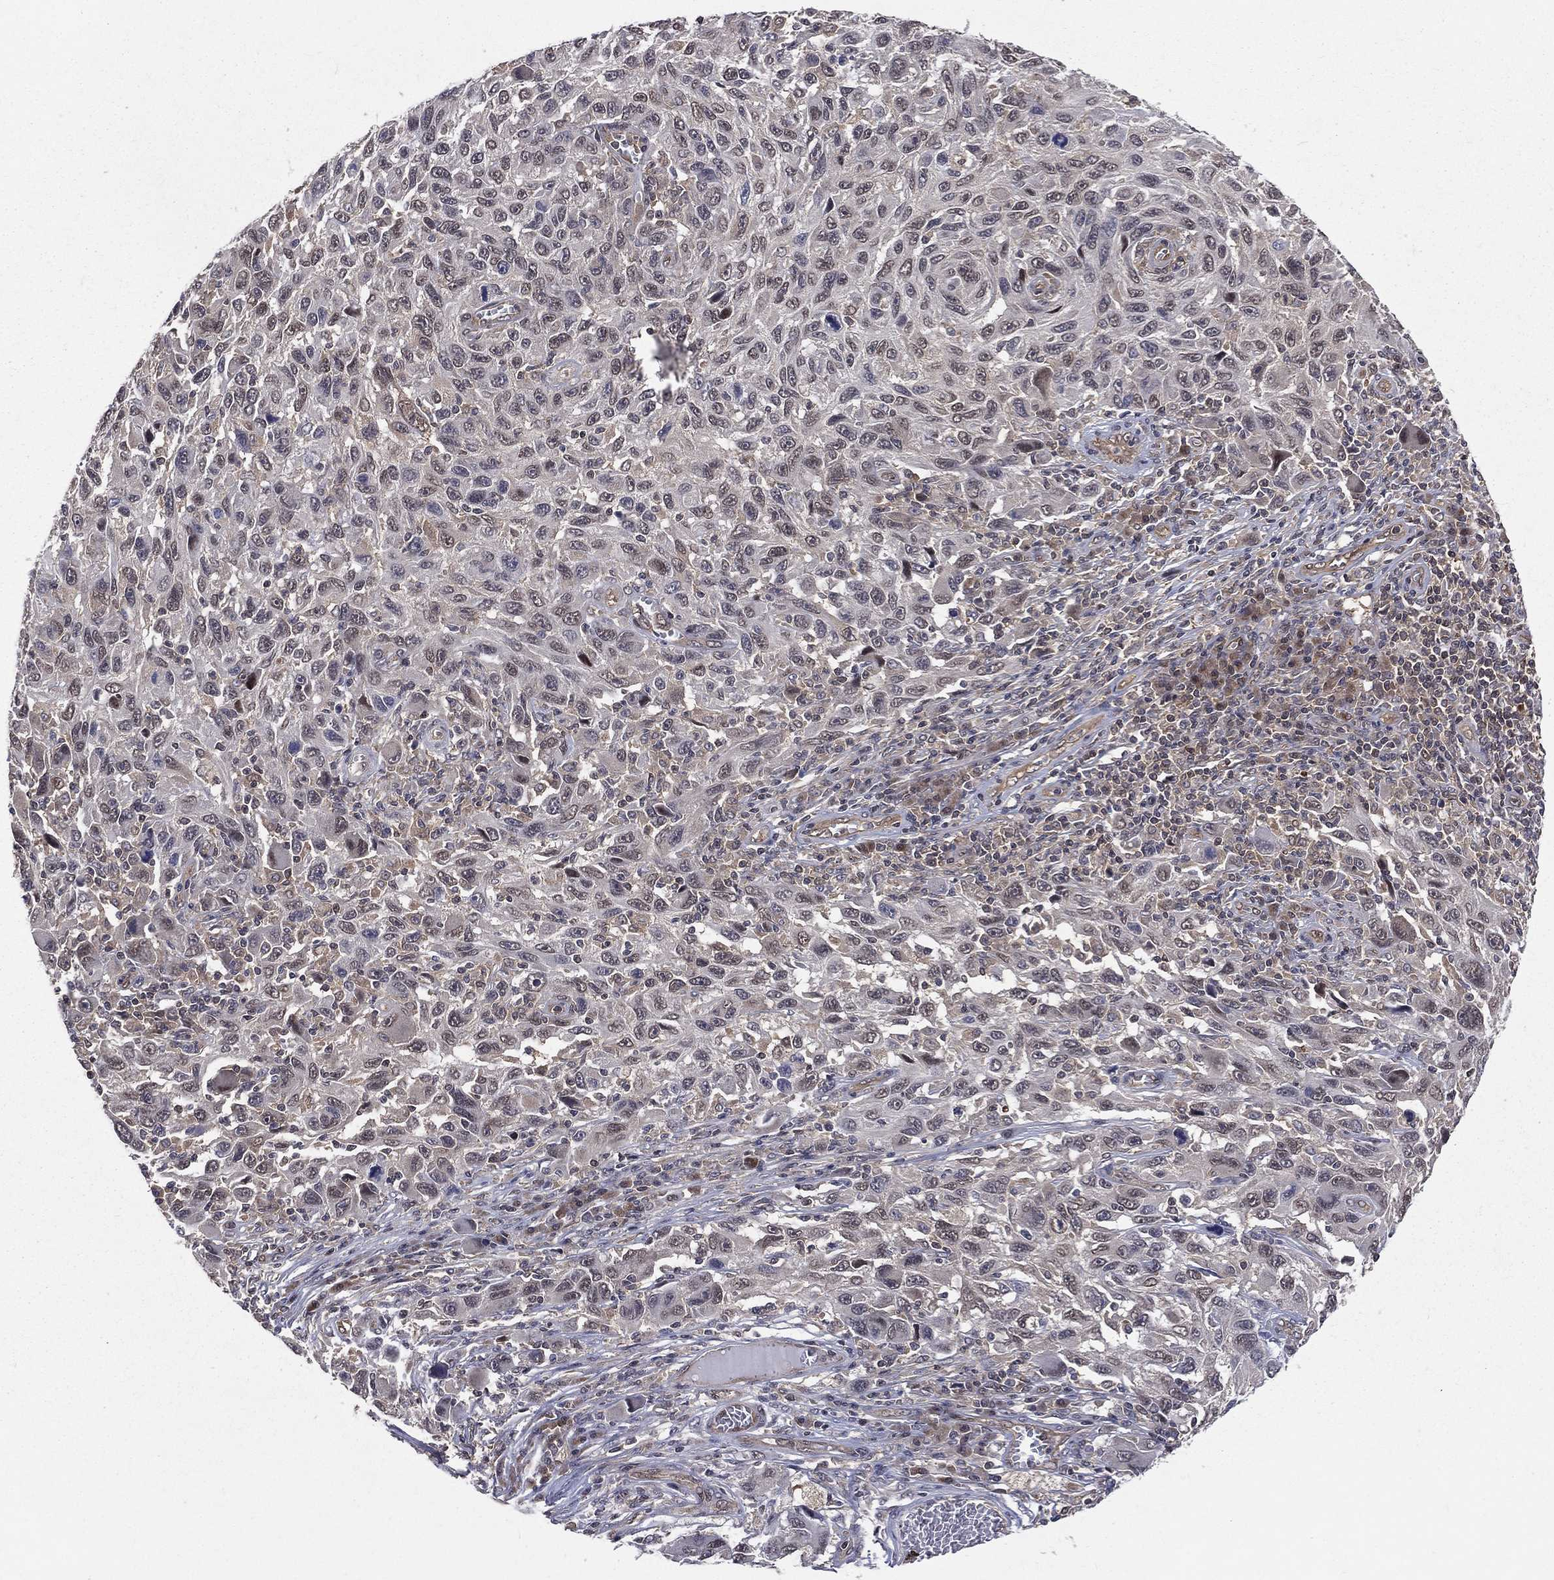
{"staining": {"intensity": "negative", "quantity": "none", "location": "none"}, "tissue": "melanoma", "cell_type": "Tumor cells", "image_type": "cancer", "snomed": [{"axis": "morphology", "description": "Malignant melanoma, NOS"}, {"axis": "topography", "description": "Skin"}], "caption": "Tumor cells are negative for brown protein staining in melanoma.", "gene": "GMPR2", "patient": {"sex": "male", "age": 53}}